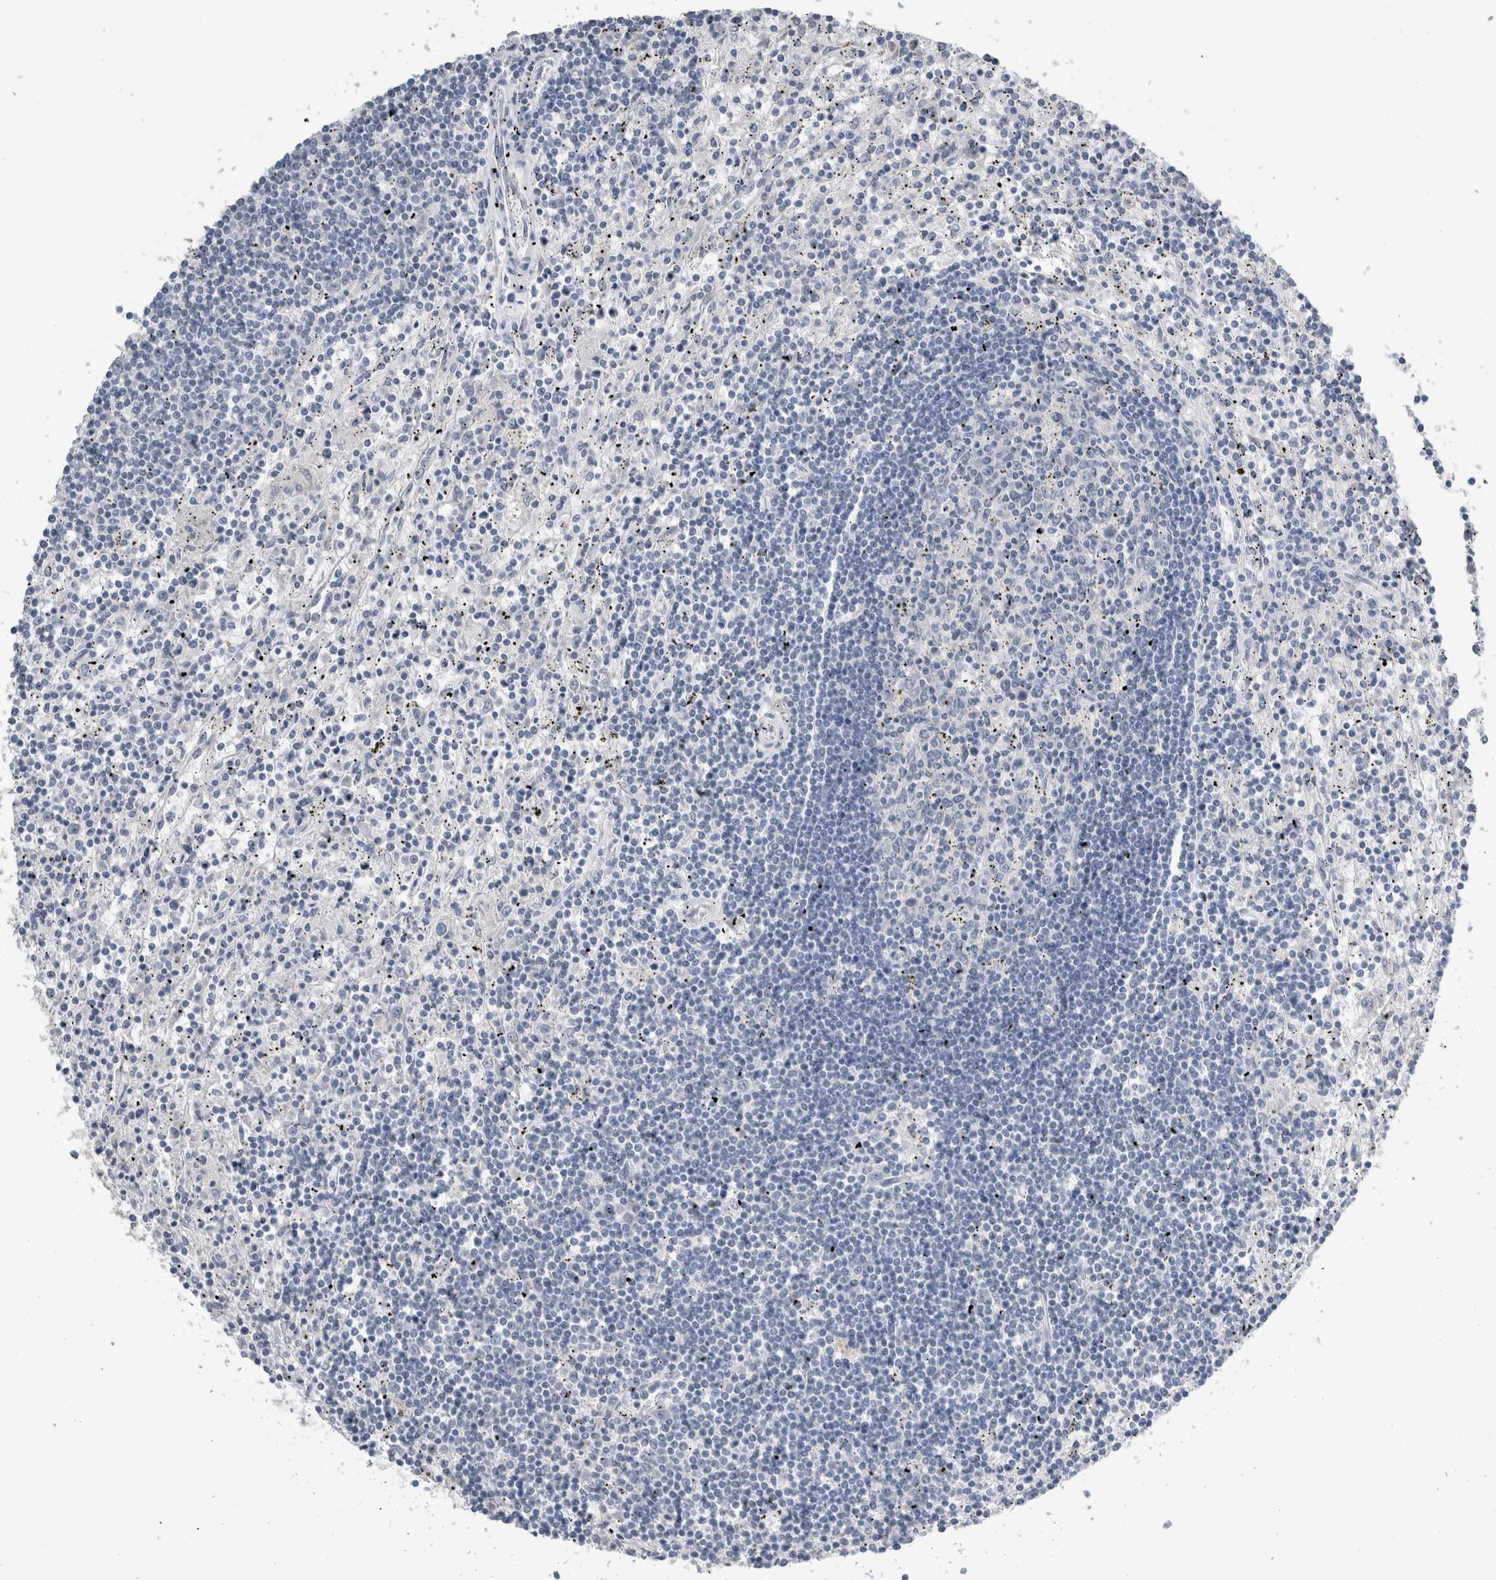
{"staining": {"intensity": "negative", "quantity": "none", "location": "none"}, "tissue": "lymphoma", "cell_type": "Tumor cells", "image_type": "cancer", "snomed": [{"axis": "morphology", "description": "Malignant lymphoma, non-Hodgkin's type, Low grade"}, {"axis": "topography", "description": "Spleen"}], "caption": "The histopathology image reveals no significant positivity in tumor cells of lymphoma.", "gene": "NEFM", "patient": {"sex": "male", "age": 76}}